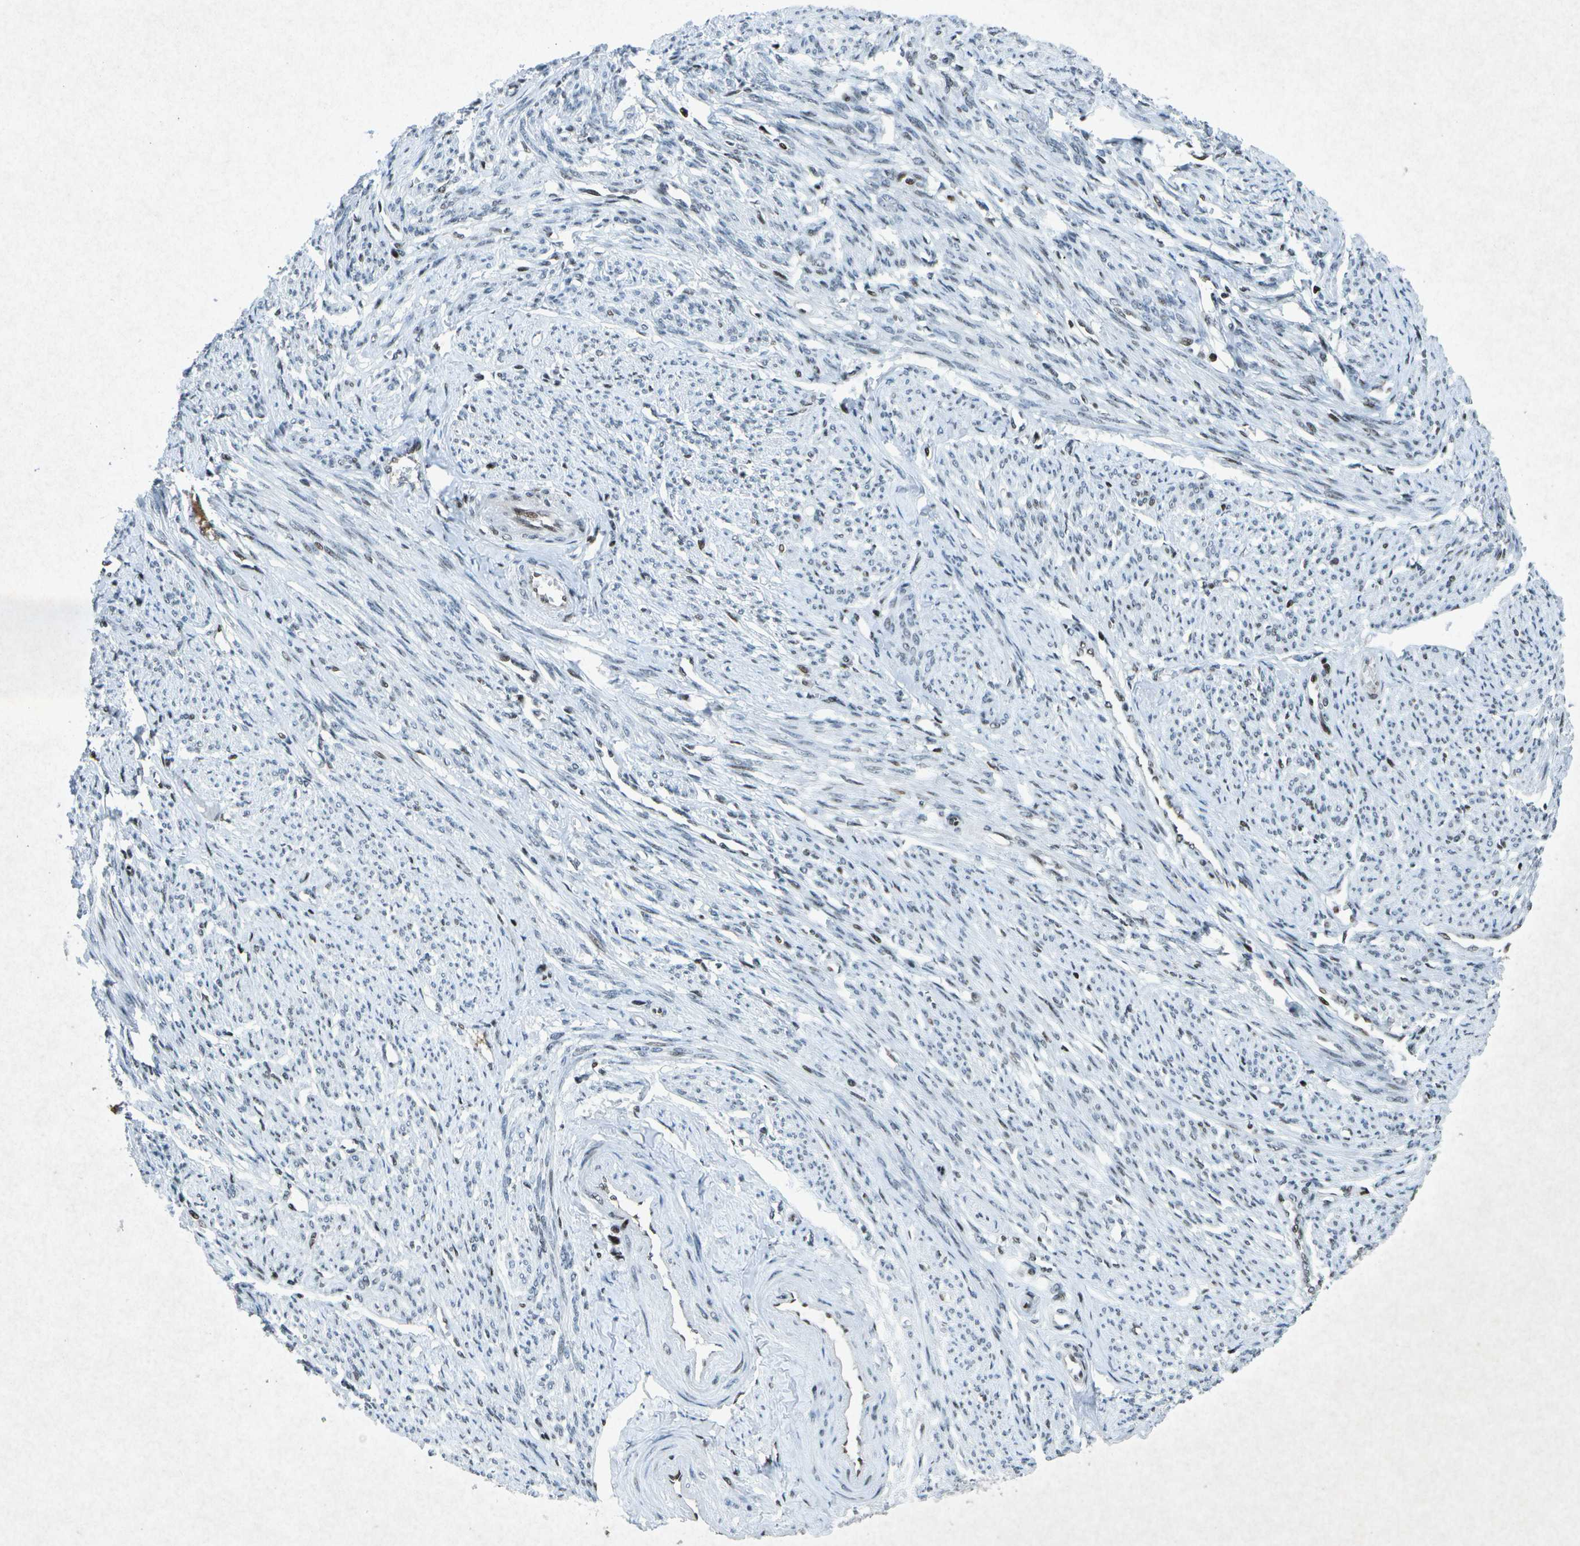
{"staining": {"intensity": "weak", "quantity": "25%-75%", "location": "nuclear"}, "tissue": "smooth muscle", "cell_type": "Smooth muscle cells", "image_type": "normal", "snomed": [{"axis": "morphology", "description": "Normal tissue, NOS"}, {"axis": "topography", "description": "Smooth muscle"}], "caption": "Protein expression by IHC exhibits weak nuclear staining in approximately 25%-75% of smooth muscle cells in normal smooth muscle. (DAB (3,3'-diaminobenzidine) IHC with brightfield microscopy, high magnification).", "gene": "MTA2", "patient": {"sex": "female", "age": 65}}